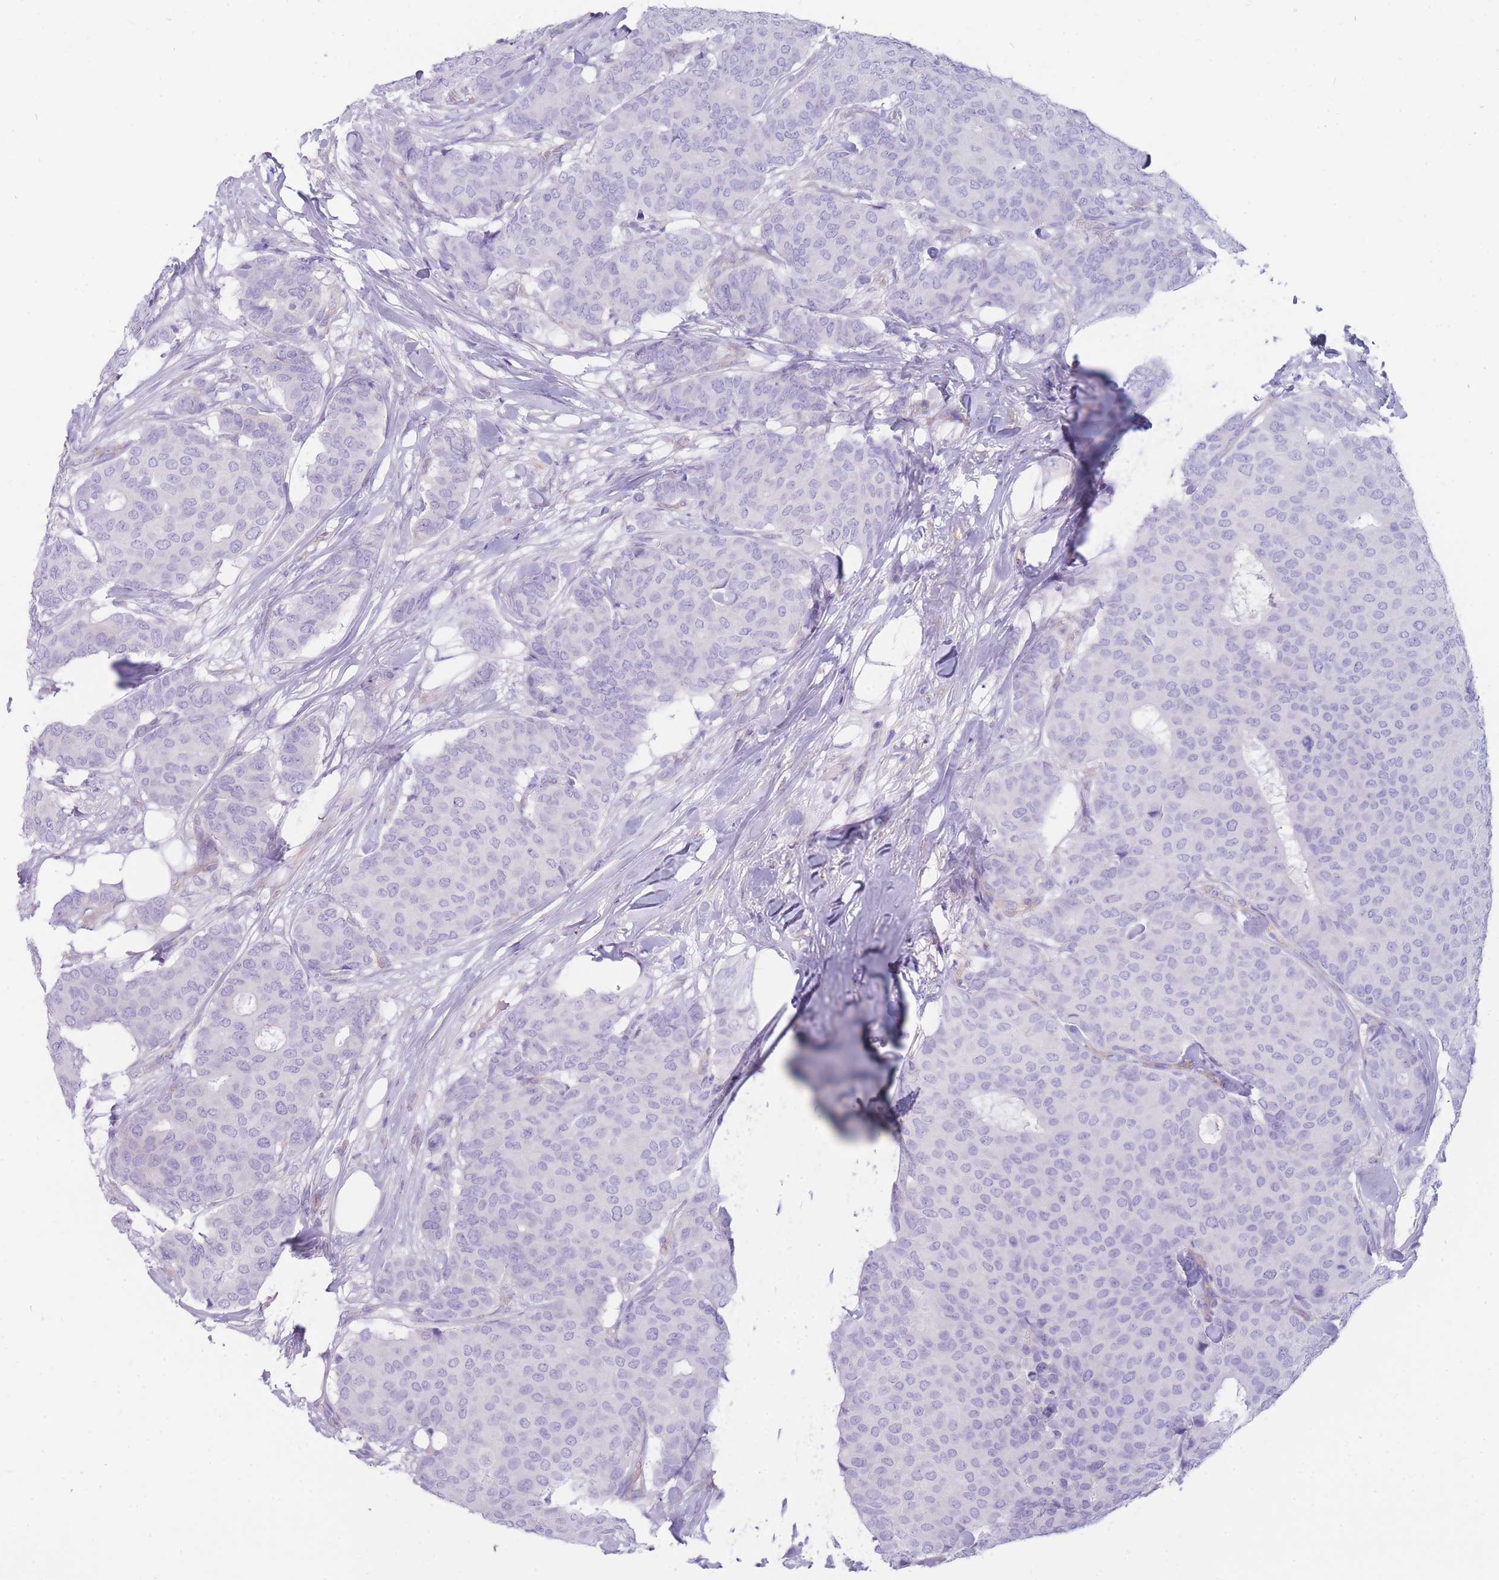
{"staining": {"intensity": "negative", "quantity": "none", "location": "none"}, "tissue": "breast cancer", "cell_type": "Tumor cells", "image_type": "cancer", "snomed": [{"axis": "morphology", "description": "Duct carcinoma"}, {"axis": "topography", "description": "Breast"}], "caption": "Protein analysis of breast invasive ductal carcinoma exhibits no significant staining in tumor cells.", "gene": "MTSS2", "patient": {"sex": "female", "age": 75}}